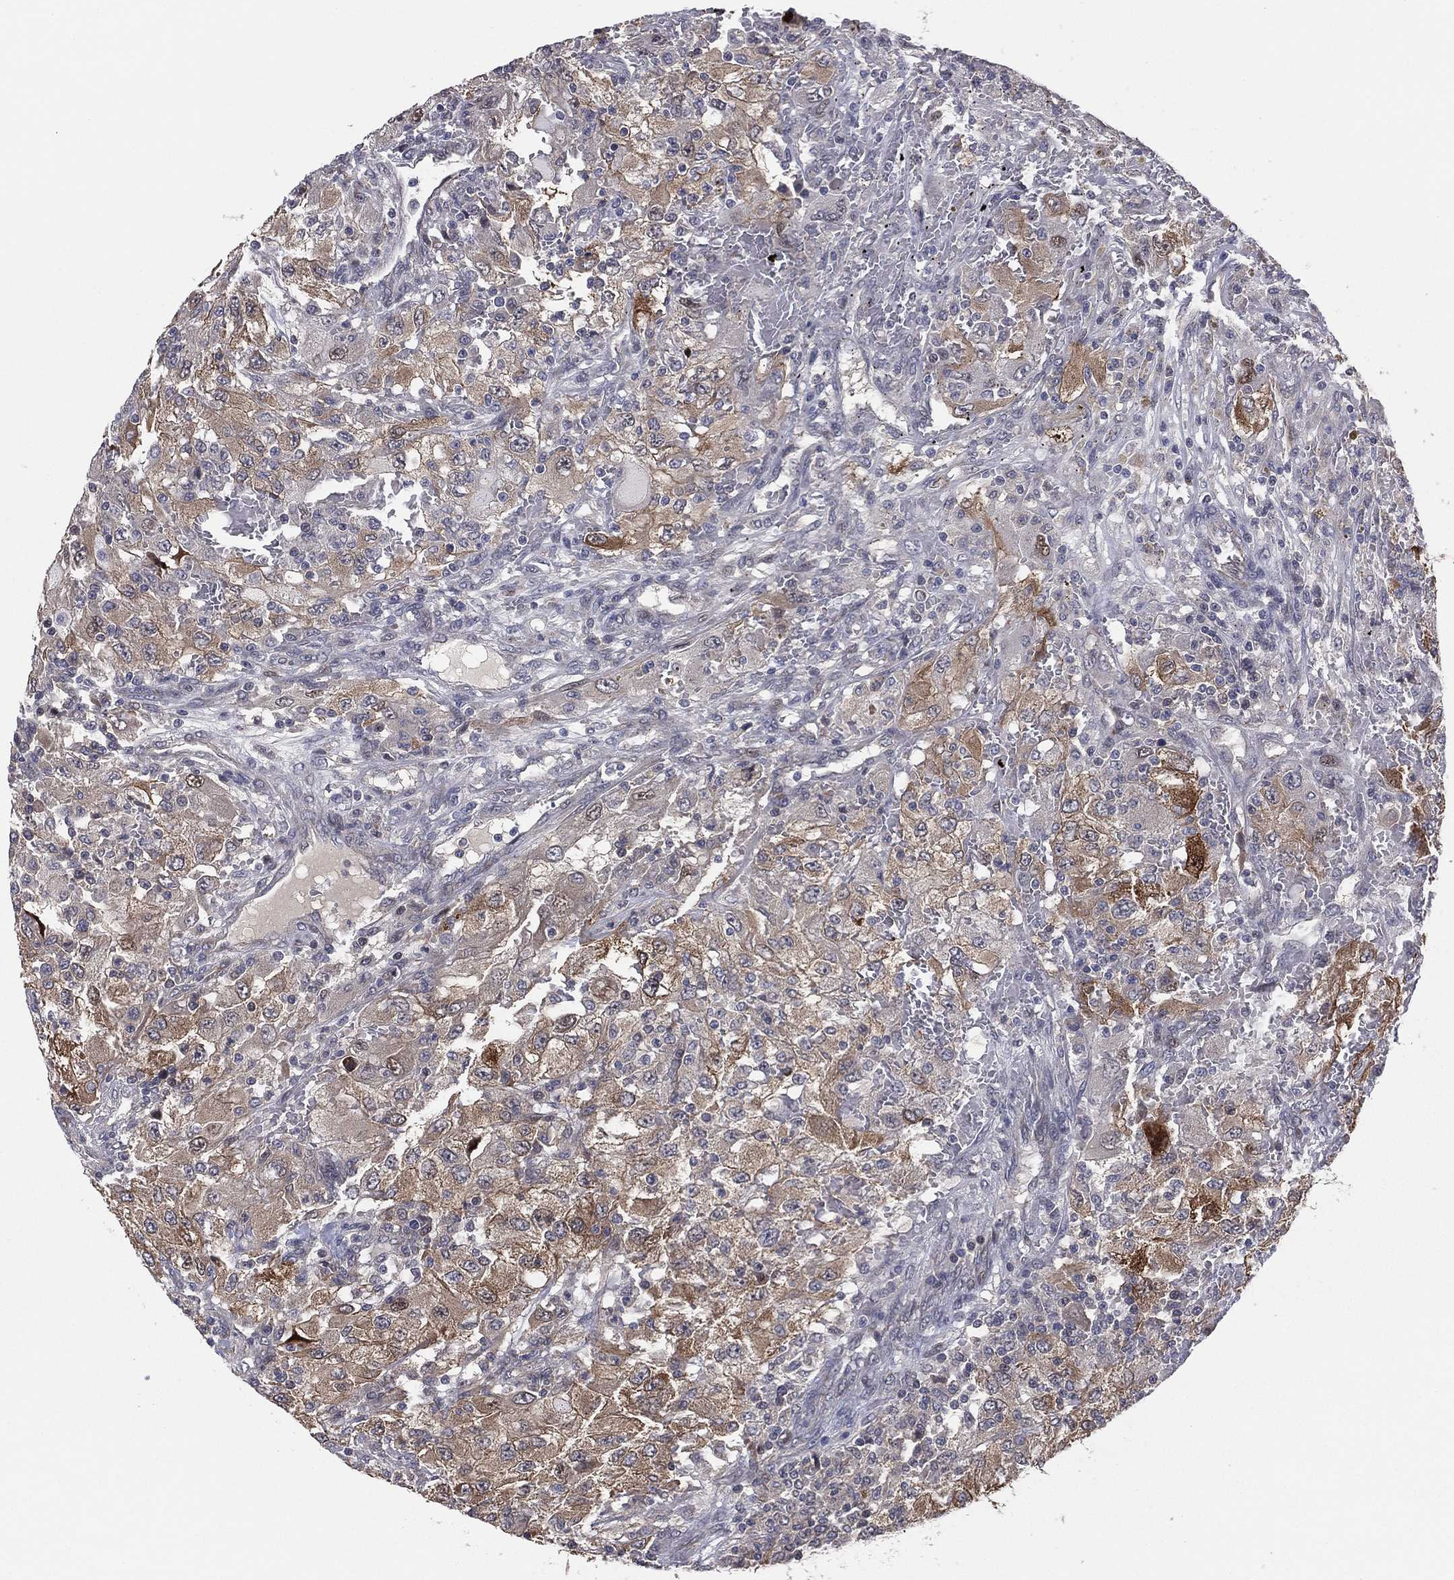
{"staining": {"intensity": "moderate", "quantity": "25%-75%", "location": "cytoplasmic/membranous"}, "tissue": "renal cancer", "cell_type": "Tumor cells", "image_type": "cancer", "snomed": [{"axis": "morphology", "description": "Adenocarcinoma, NOS"}, {"axis": "topography", "description": "Kidney"}], "caption": "Human renal adenocarcinoma stained for a protein (brown) exhibits moderate cytoplasmic/membranous positive positivity in approximately 25%-75% of tumor cells.", "gene": "SNCG", "patient": {"sex": "female", "age": 67}}